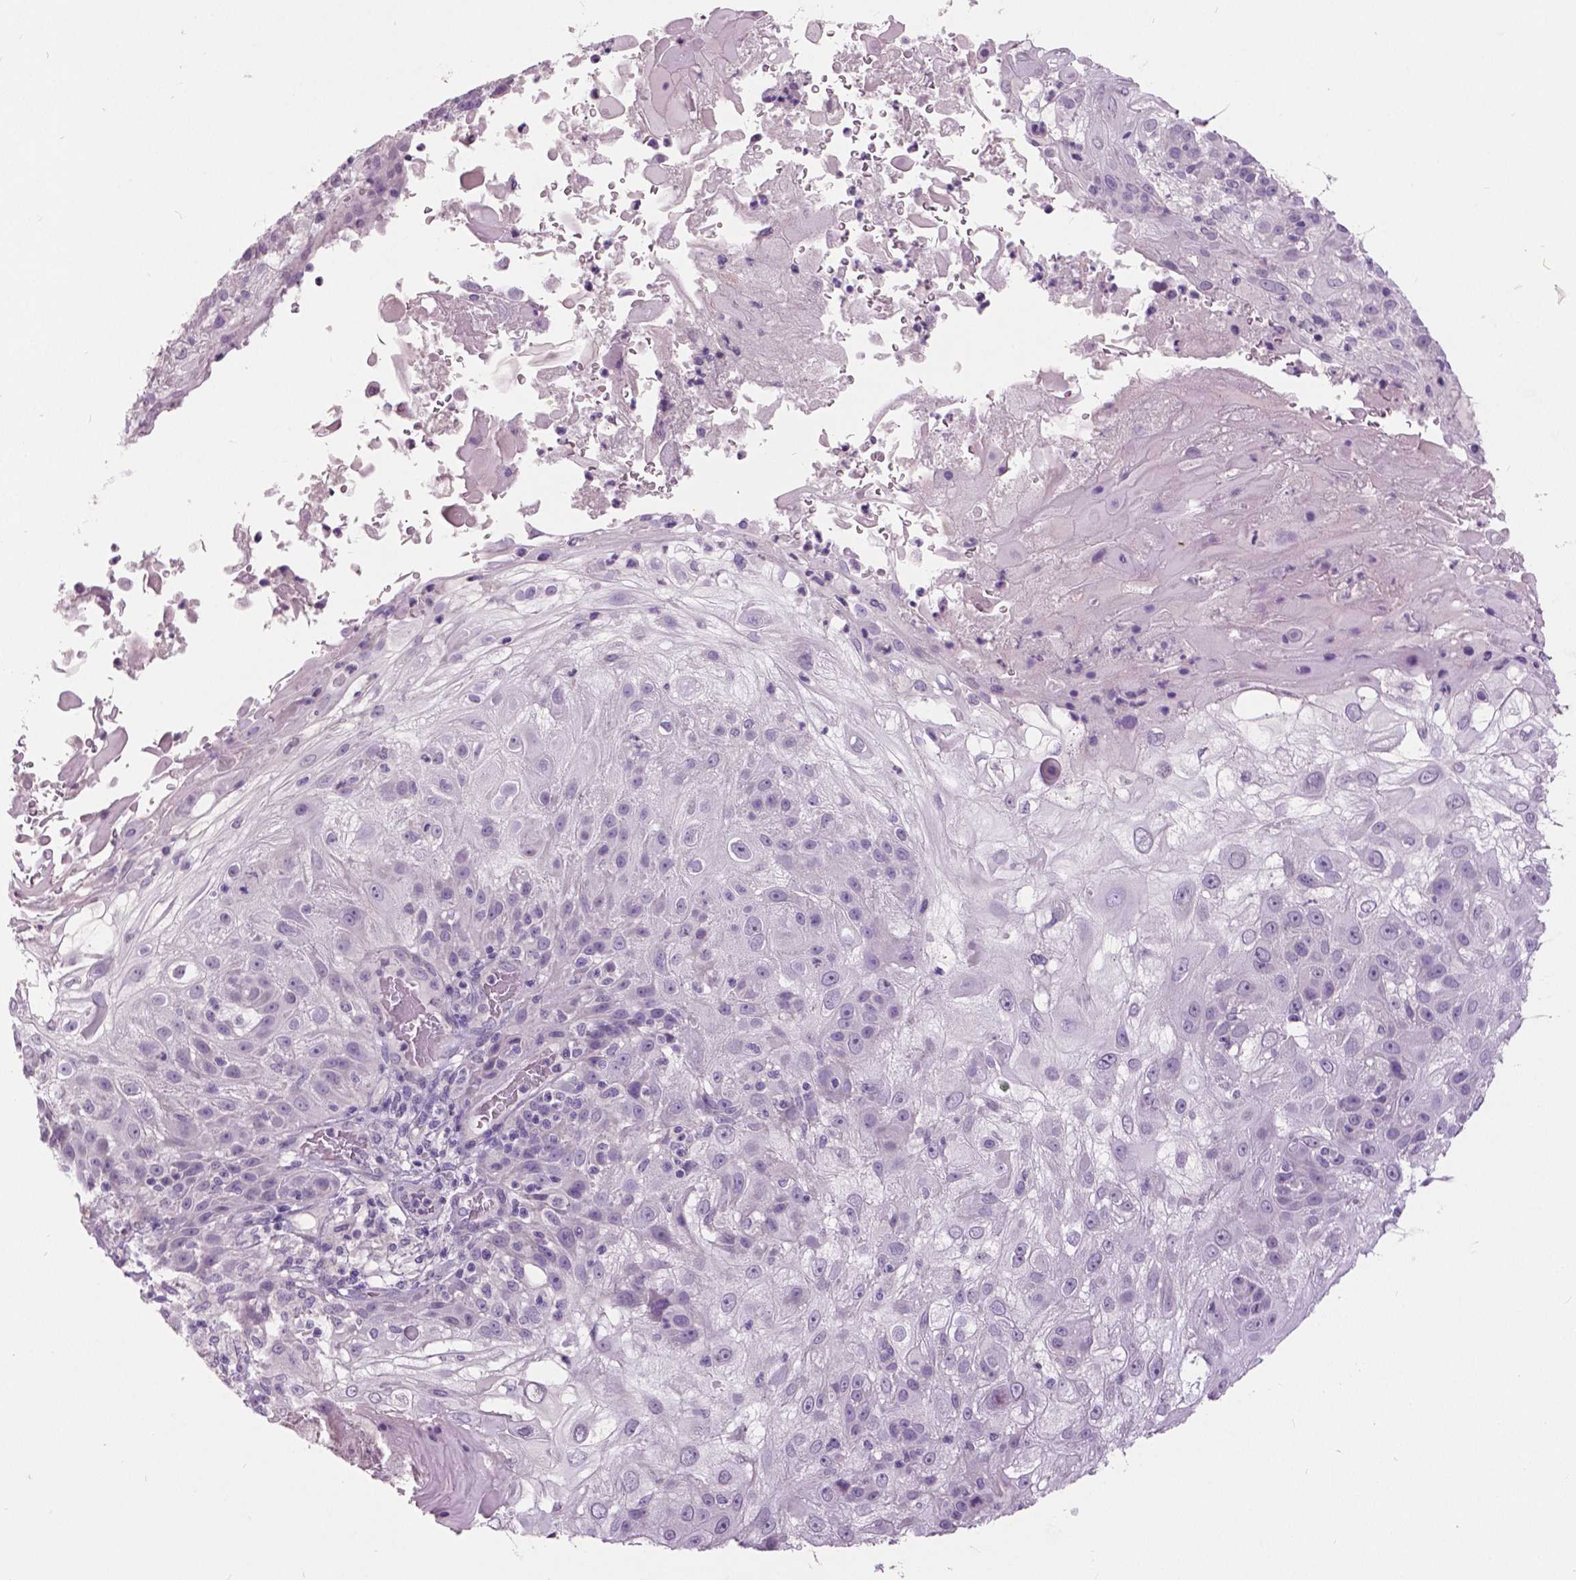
{"staining": {"intensity": "negative", "quantity": "none", "location": "none"}, "tissue": "skin cancer", "cell_type": "Tumor cells", "image_type": "cancer", "snomed": [{"axis": "morphology", "description": "Normal tissue, NOS"}, {"axis": "morphology", "description": "Squamous cell carcinoma, NOS"}, {"axis": "topography", "description": "Skin"}], "caption": "DAB (3,3'-diaminobenzidine) immunohistochemical staining of squamous cell carcinoma (skin) shows no significant expression in tumor cells.", "gene": "GRIN2A", "patient": {"sex": "female", "age": 83}}